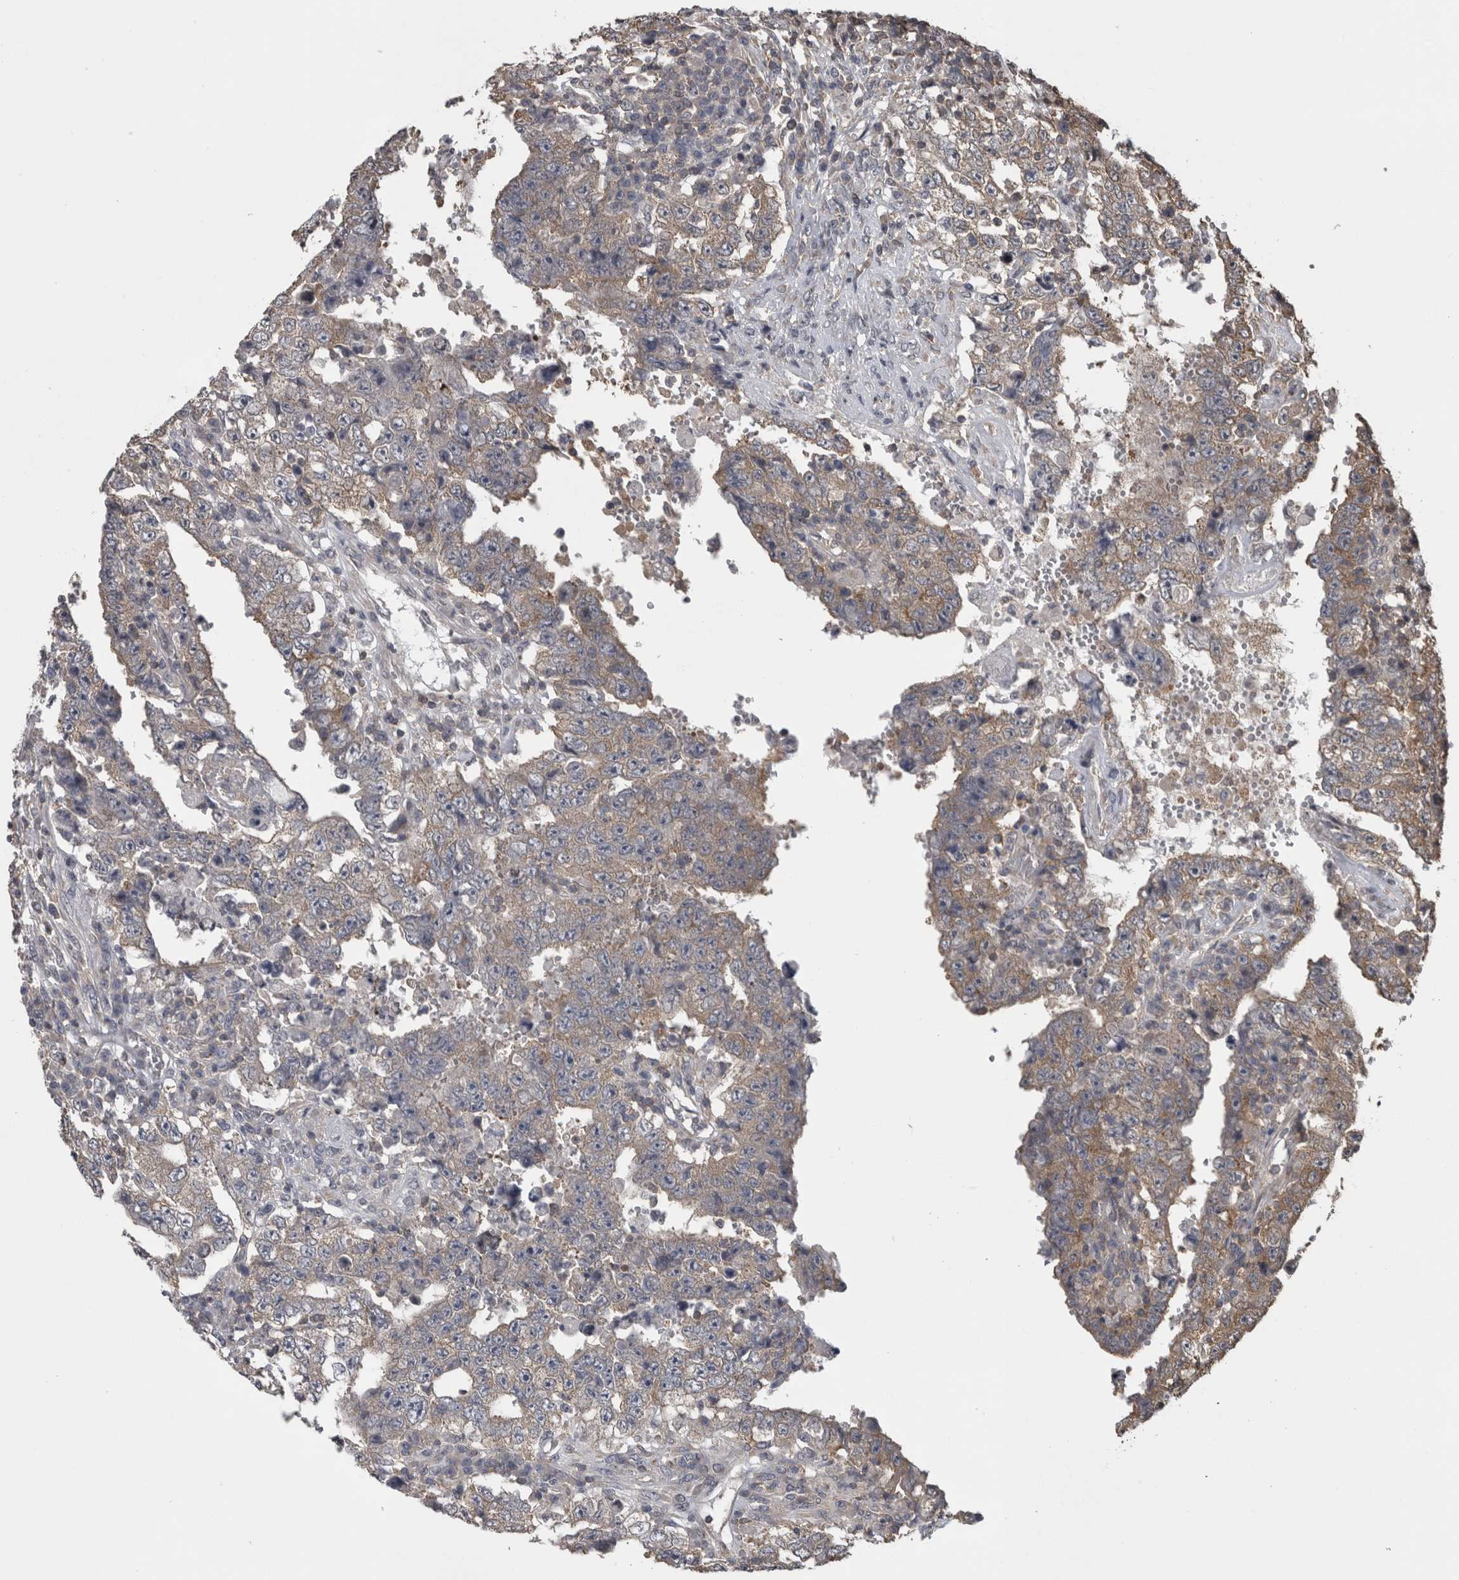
{"staining": {"intensity": "weak", "quantity": "25%-75%", "location": "cytoplasmic/membranous"}, "tissue": "testis cancer", "cell_type": "Tumor cells", "image_type": "cancer", "snomed": [{"axis": "morphology", "description": "Carcinoma, Embryonal, NOS"}, {"axis": "topography", "description": "Testis"}], "caption": "Protein staining by IHC demonstrates weak cytoplasmic/membranous expression in approximately 25%-75% of tumor cells in testis cancer.", "gene": "ATXN2", "patient": {"sex": "male", "age": 26}}